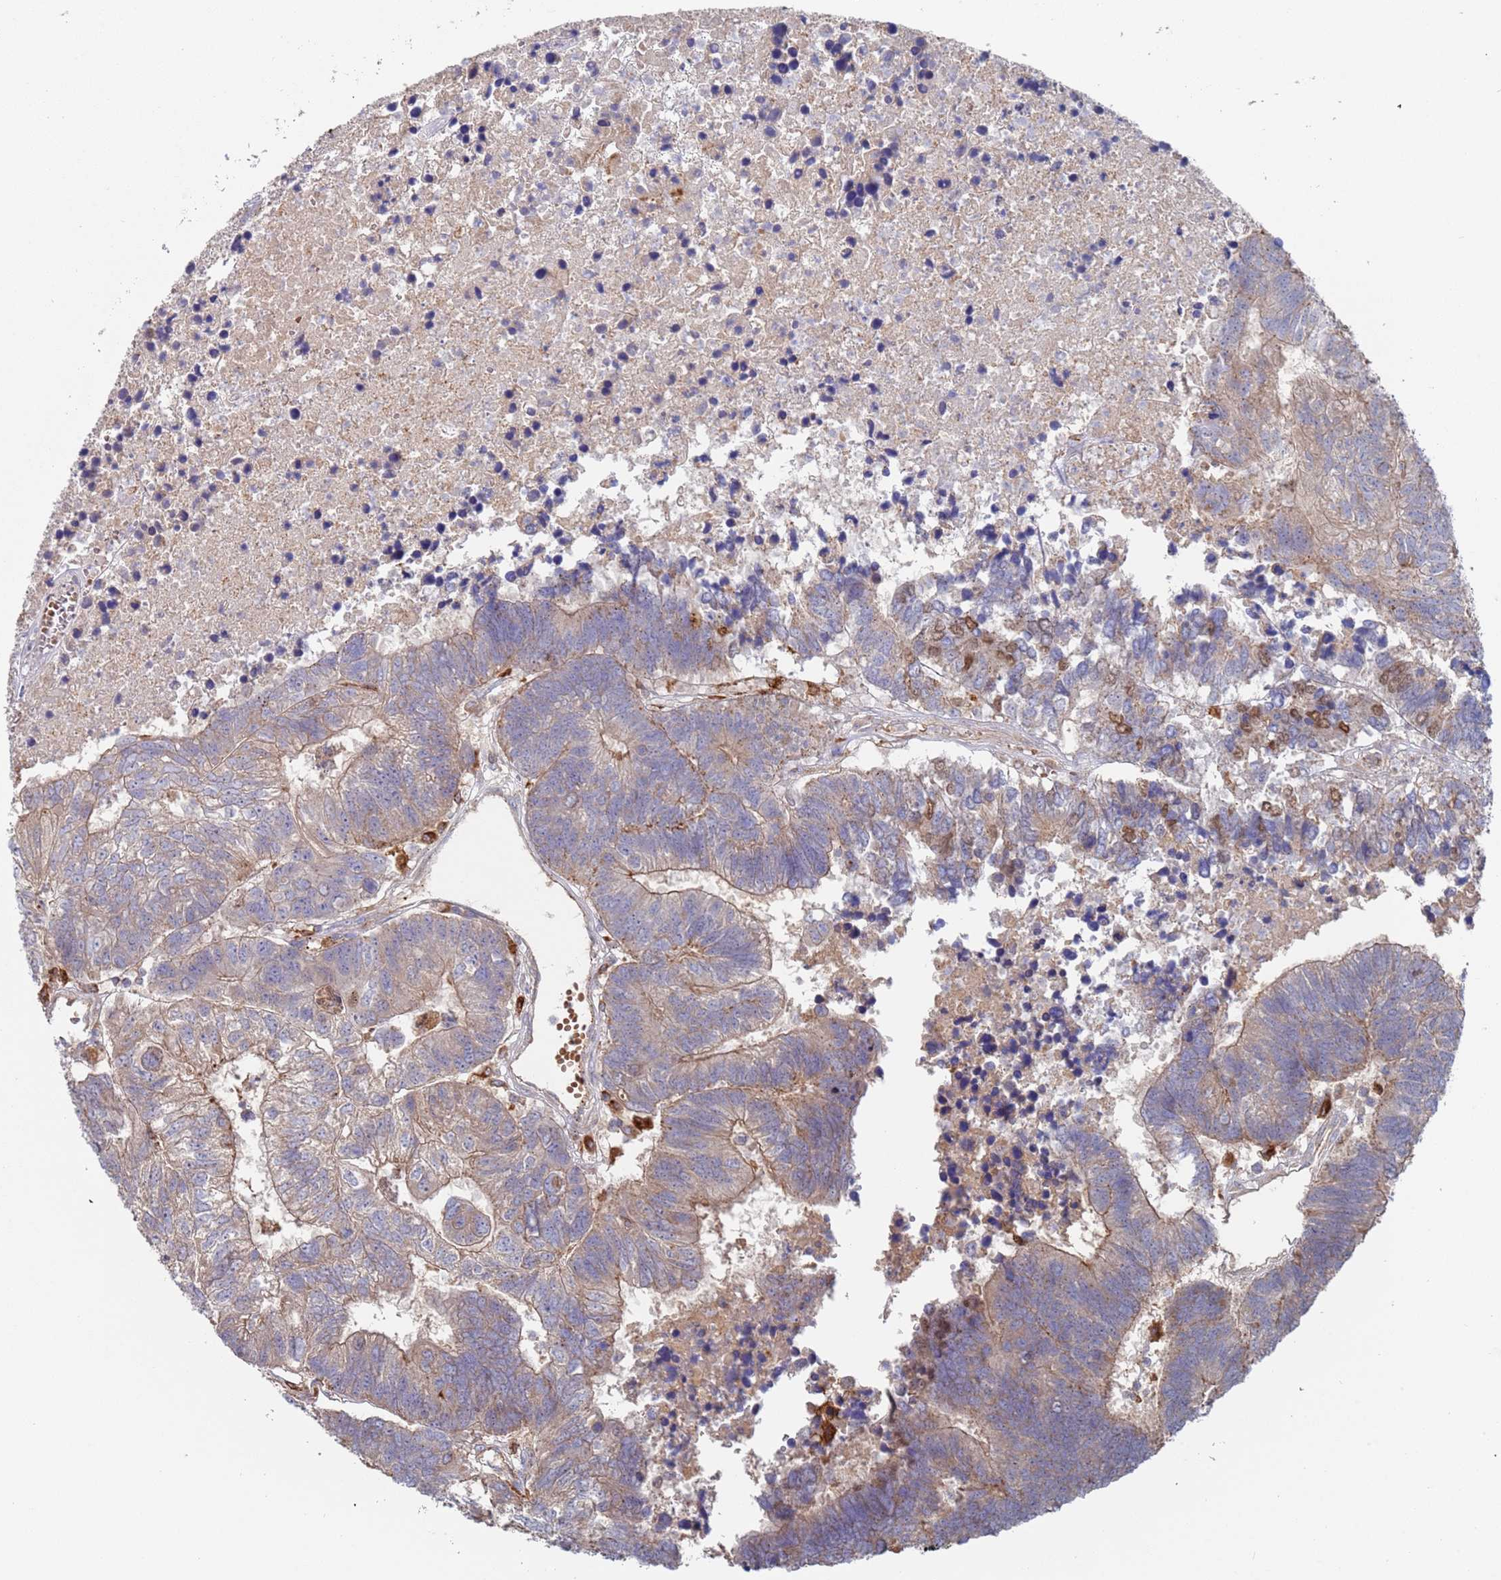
{"staining": {"intensity": "weak", "quantity": "25%-75%", "location": "cytoplasmic/membranous"}, "tissue": "colorectal cancer", "cell_type": "Tumor cells", "image_type": "cancer", "snomed": [{"axis": "morphology", "description": "Adenocarcinoma, NOS"}, {"axis": "topography", "description": "Colon"}], "caption": "This image exhibits colorectal adenocarcinoma stained with immunohistochemistry to label a protein in brown. The cytoplasmic/membranous of tumor cells show weak positivity for the protein. Nuclei are counter-stained blue.", "gene": "MALRD1", "patient": {"sex": "female", "age": 48}}